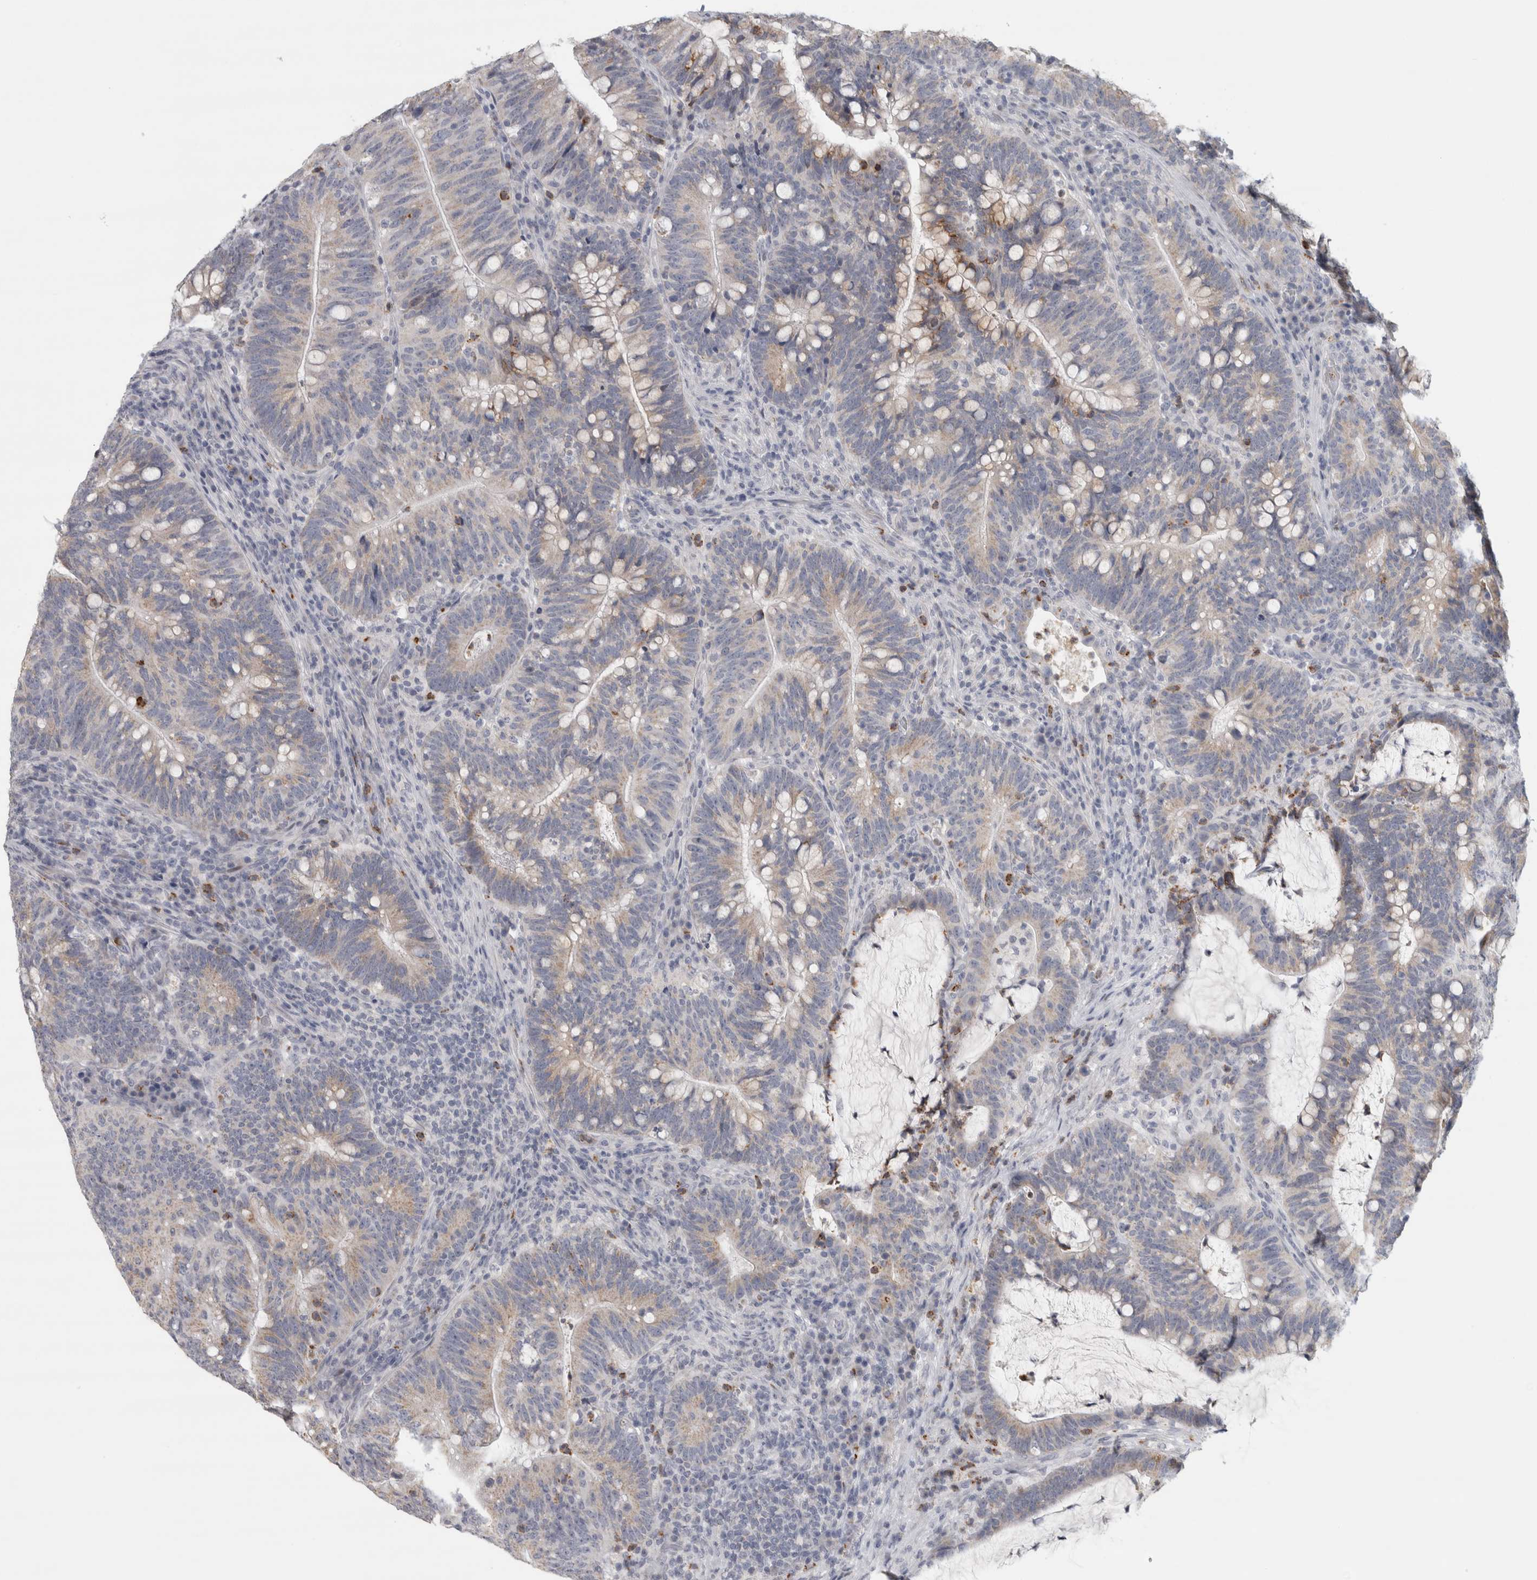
{"staining": {"intensity": "weak", "quantity": "<25%", "location": "cytoplasmic/membranous"}, "tissue": "colorectal cancer", "cell_type": "Tumor cells", "image_type": "cancer", "snomed": [{"axis": "morphology", "description": "Adenocarcinoma, NOS"}, {"axis": "topography", "description": "Colon"}], "caption": "Human colorectal cancer (adenocarcinoma) stained for a protein using IHC demonstrates no positivity in tumor cells.", "gene": "PTPRN2", "patient": {"sex": "female", "age": 66}}